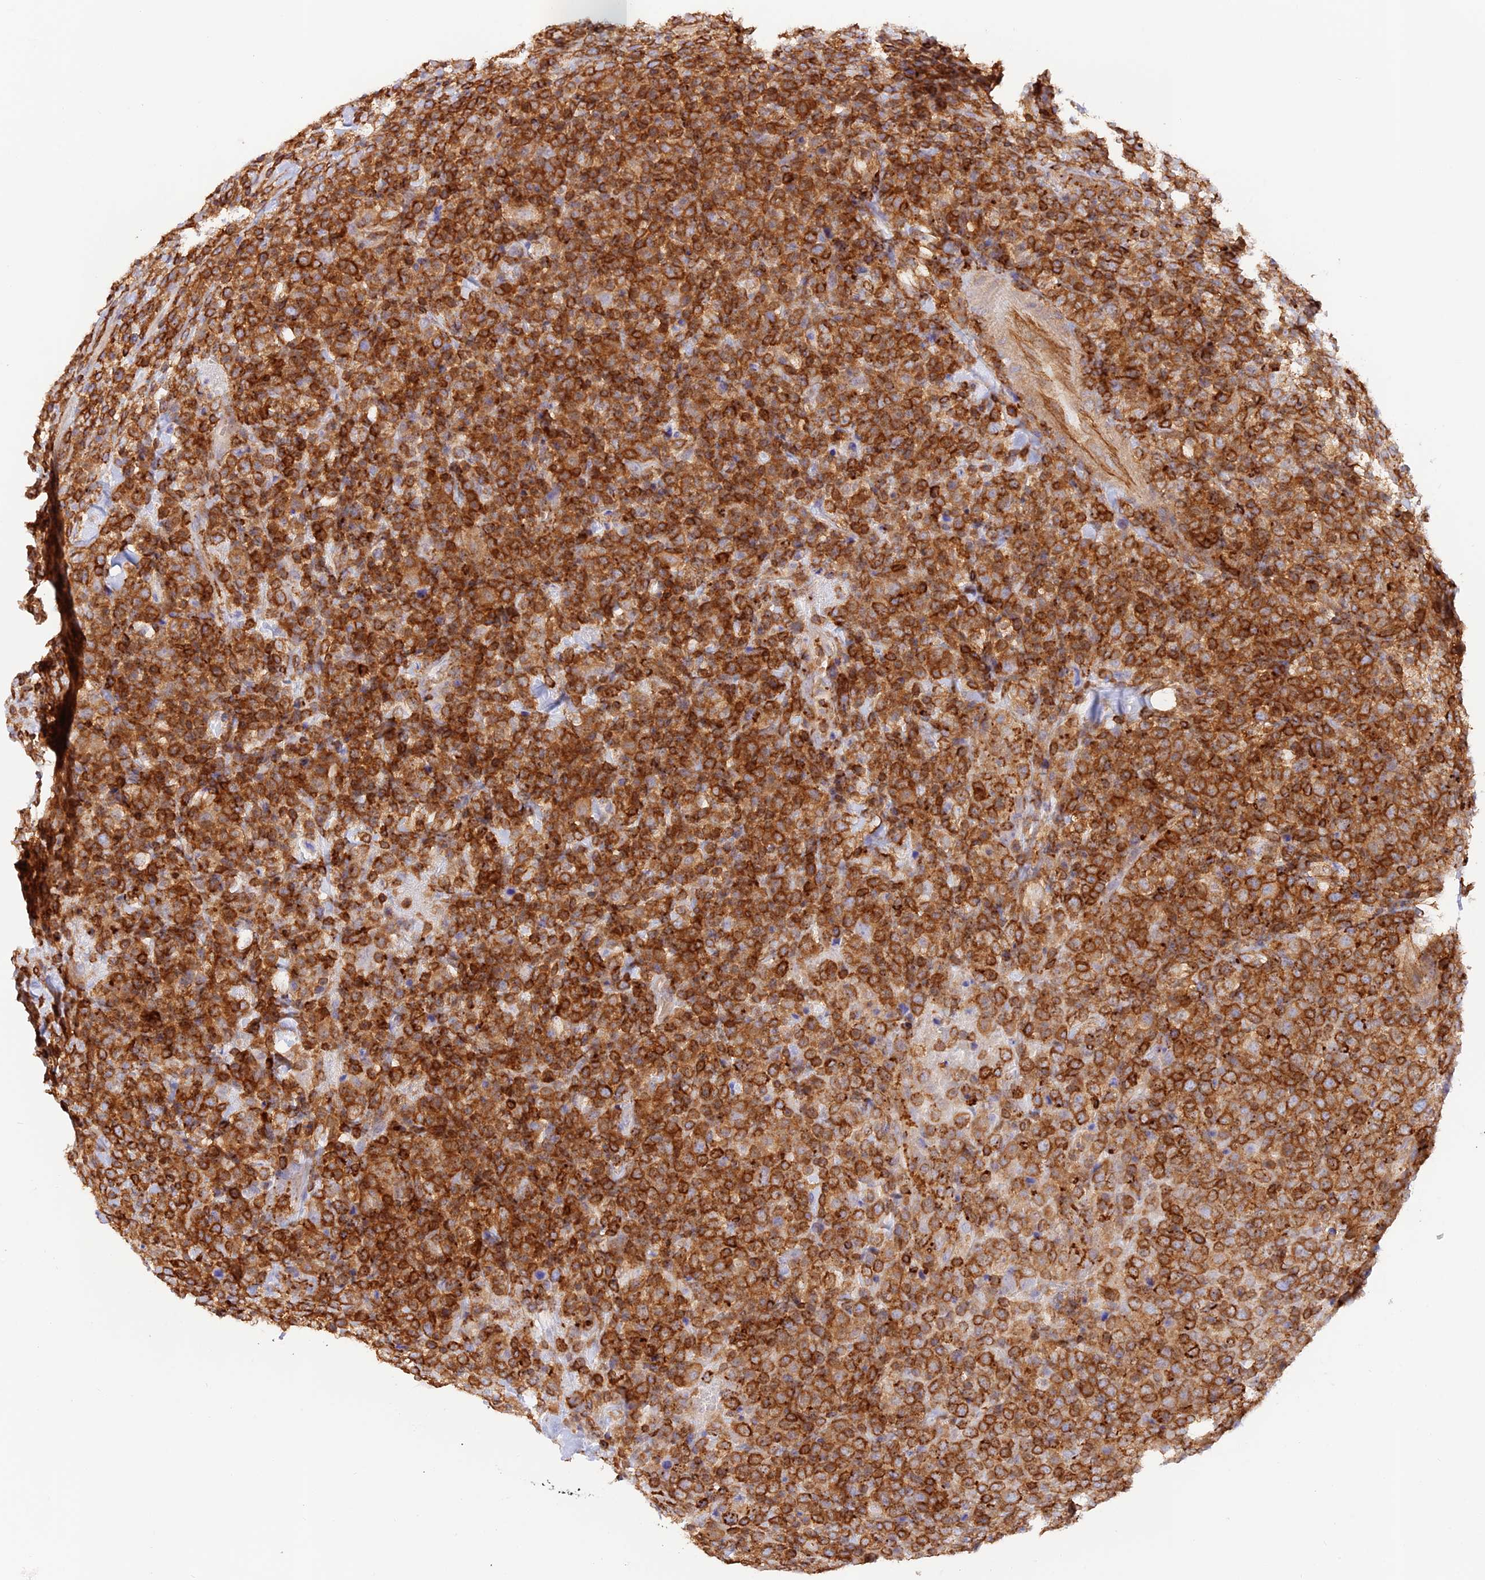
{"staining": {"intensity": "strong", "quantity": ">75%", "location": "cytoplasmic/membranous"}, "tissue": "lymphoma", "cell_type": "Tumor cells", "image_type": "cancer", "snomed": [{"axis": "morphology", "description": "Malignant lymphoma, non-Hodgkin's type, High grade"}, {"axis": "topography", "description": "Colon"}], "caption": "The image exhibits immunohistochemical staining of high-grade malignant lymphoma, non-Hodgkin's type. There is strong cytoplasmic/membranous staining is present in approximately >75% of tumor cells.", "gene": "DENND1C", "patient": {"sex": "female", "age": 53}}